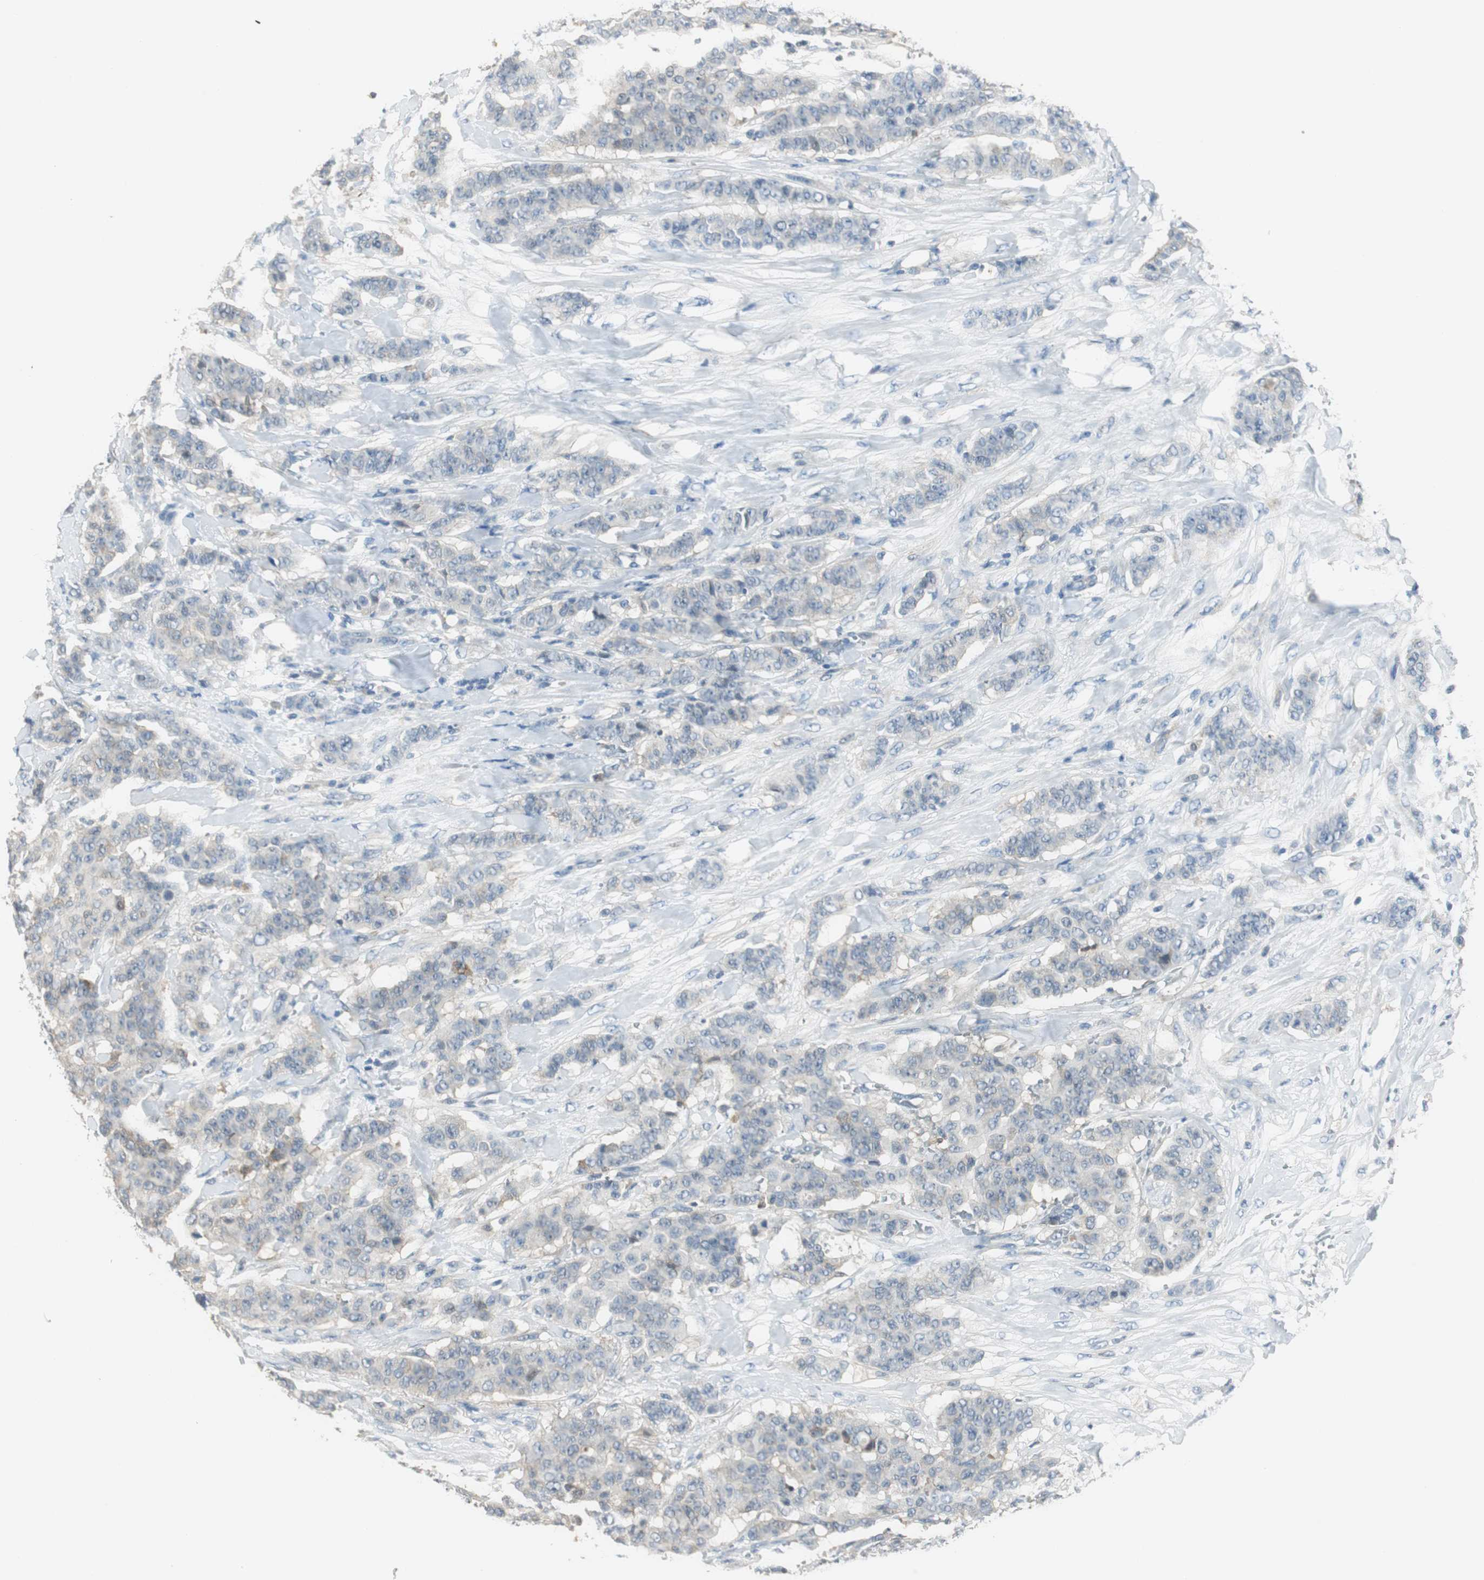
{"staining": {"intensity": "weak", "quantity": "<25%", "location": "cytoplasmic/membranous"}, "tissue": "breast cancer", "cell_type": "Tumor cells", "image_type": "cancer", "snomed": [{"axis": "morphology", "description": "Duct carcinoma"}, {"axis": "topography", "description": "Breast"}], "caption": "IHC micrograph of neoplastic tissue: human breast cancer stained with DAB exhibits no significant protein staining in tumor cells. Nuclei are stained in blue.", "gene": "MSTO1", "patient": {"sex": "female", "age": 40}}